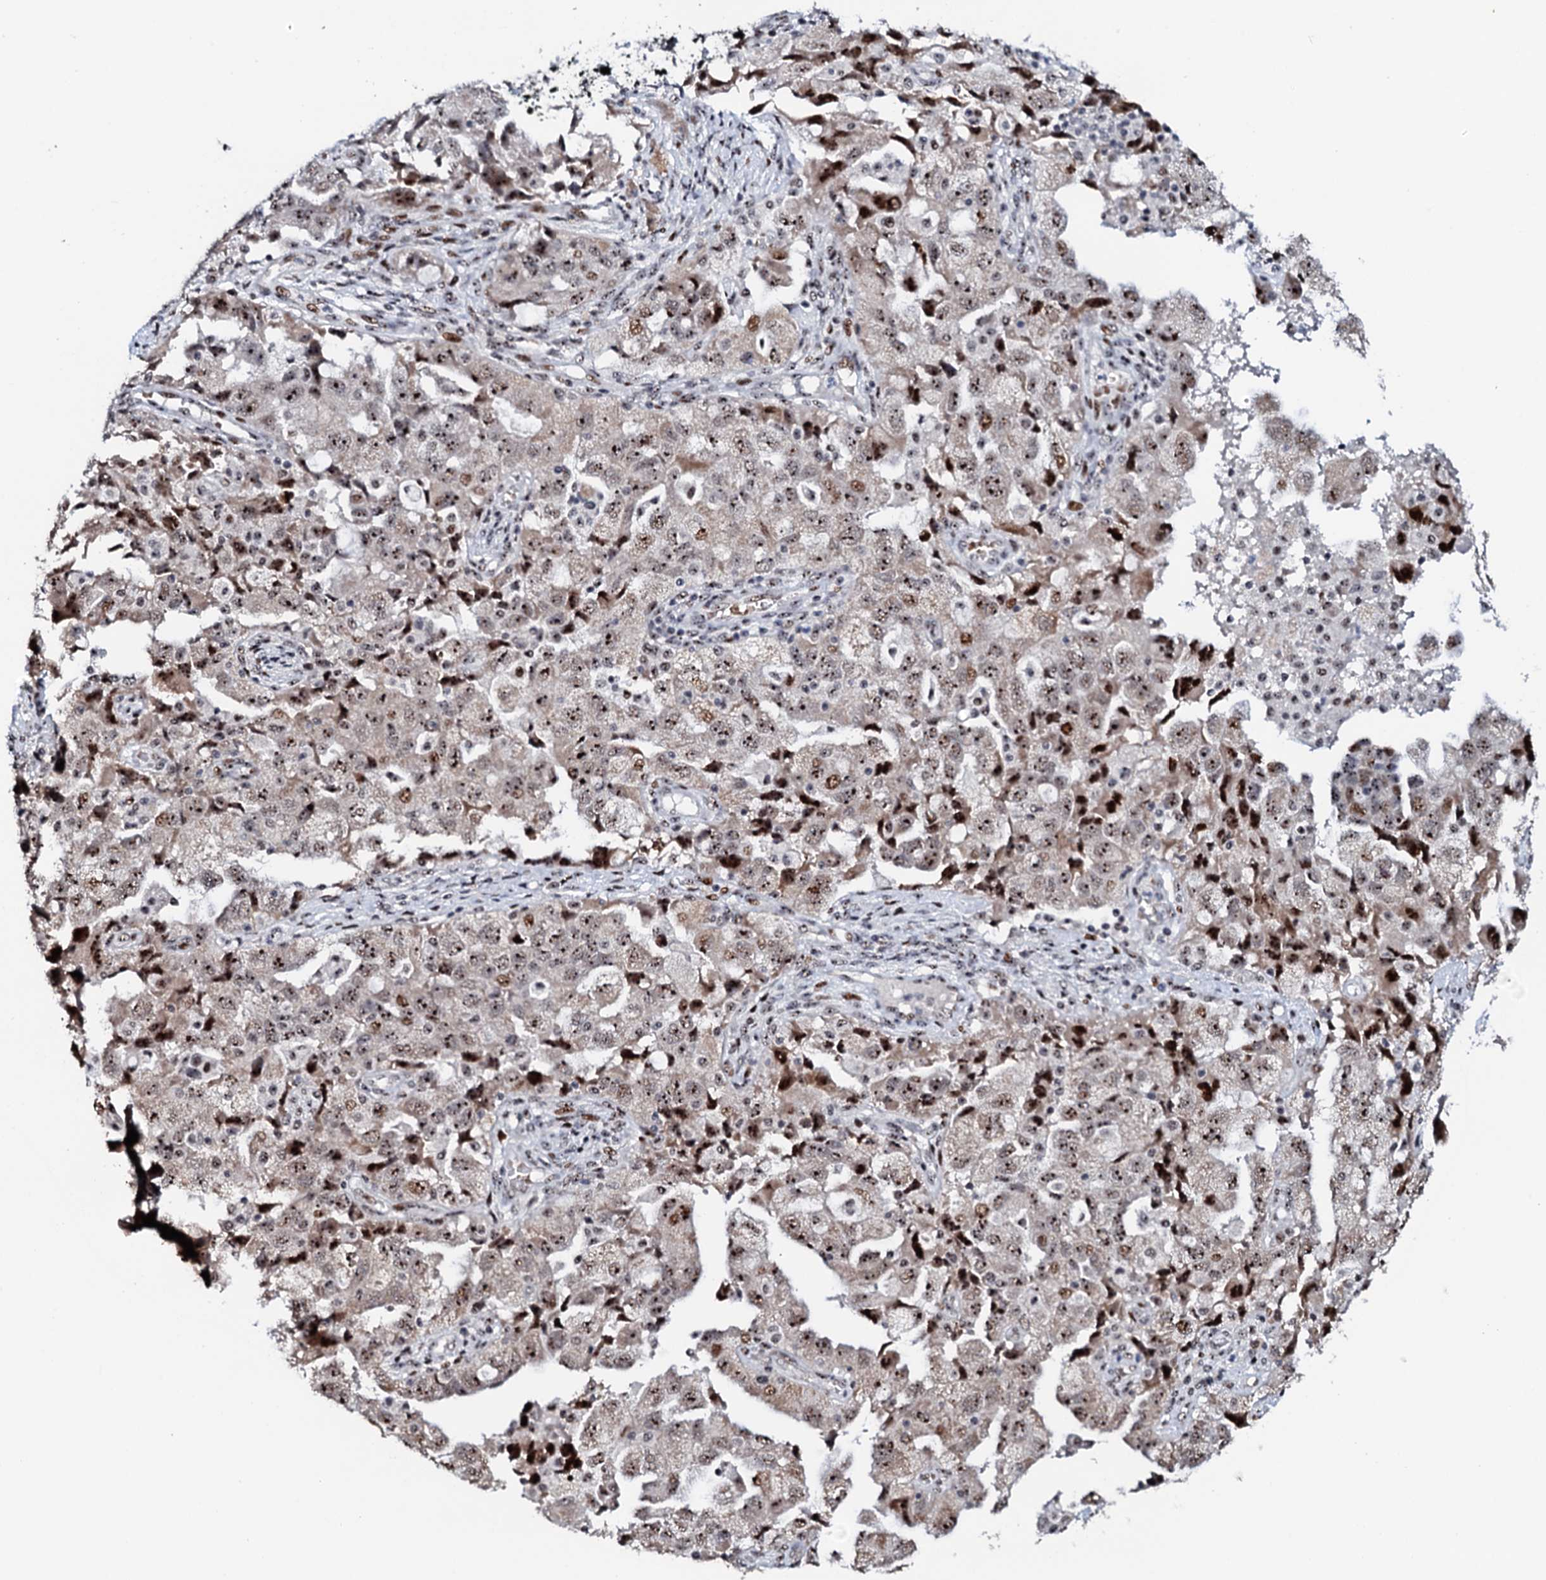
{"staining": {"intensity": "moderate", "quantity": ">75%", "location": "nuclear"}, "tissue": "ovarian cancer", "cell_type": "Tumor cells", "image_type": "cancer", "snomed": [{"axis": "morphology", "description": "Carcinoma, NOS"}, {"axis": "morphology", "description": "Cystadenocarcinoma, serous, NOS"}, {"axis": "topography", "description": "Ovary"}], "caption": "Ovarian cancer (serous cystadenocarcinoma) tissue reveals moderate nuclear positivity in approximately >75% of tumor cells, visualized by immunohistochemistry.", "gene": "NEUROG3", "patient": {"sex": "female", "age": 69}}